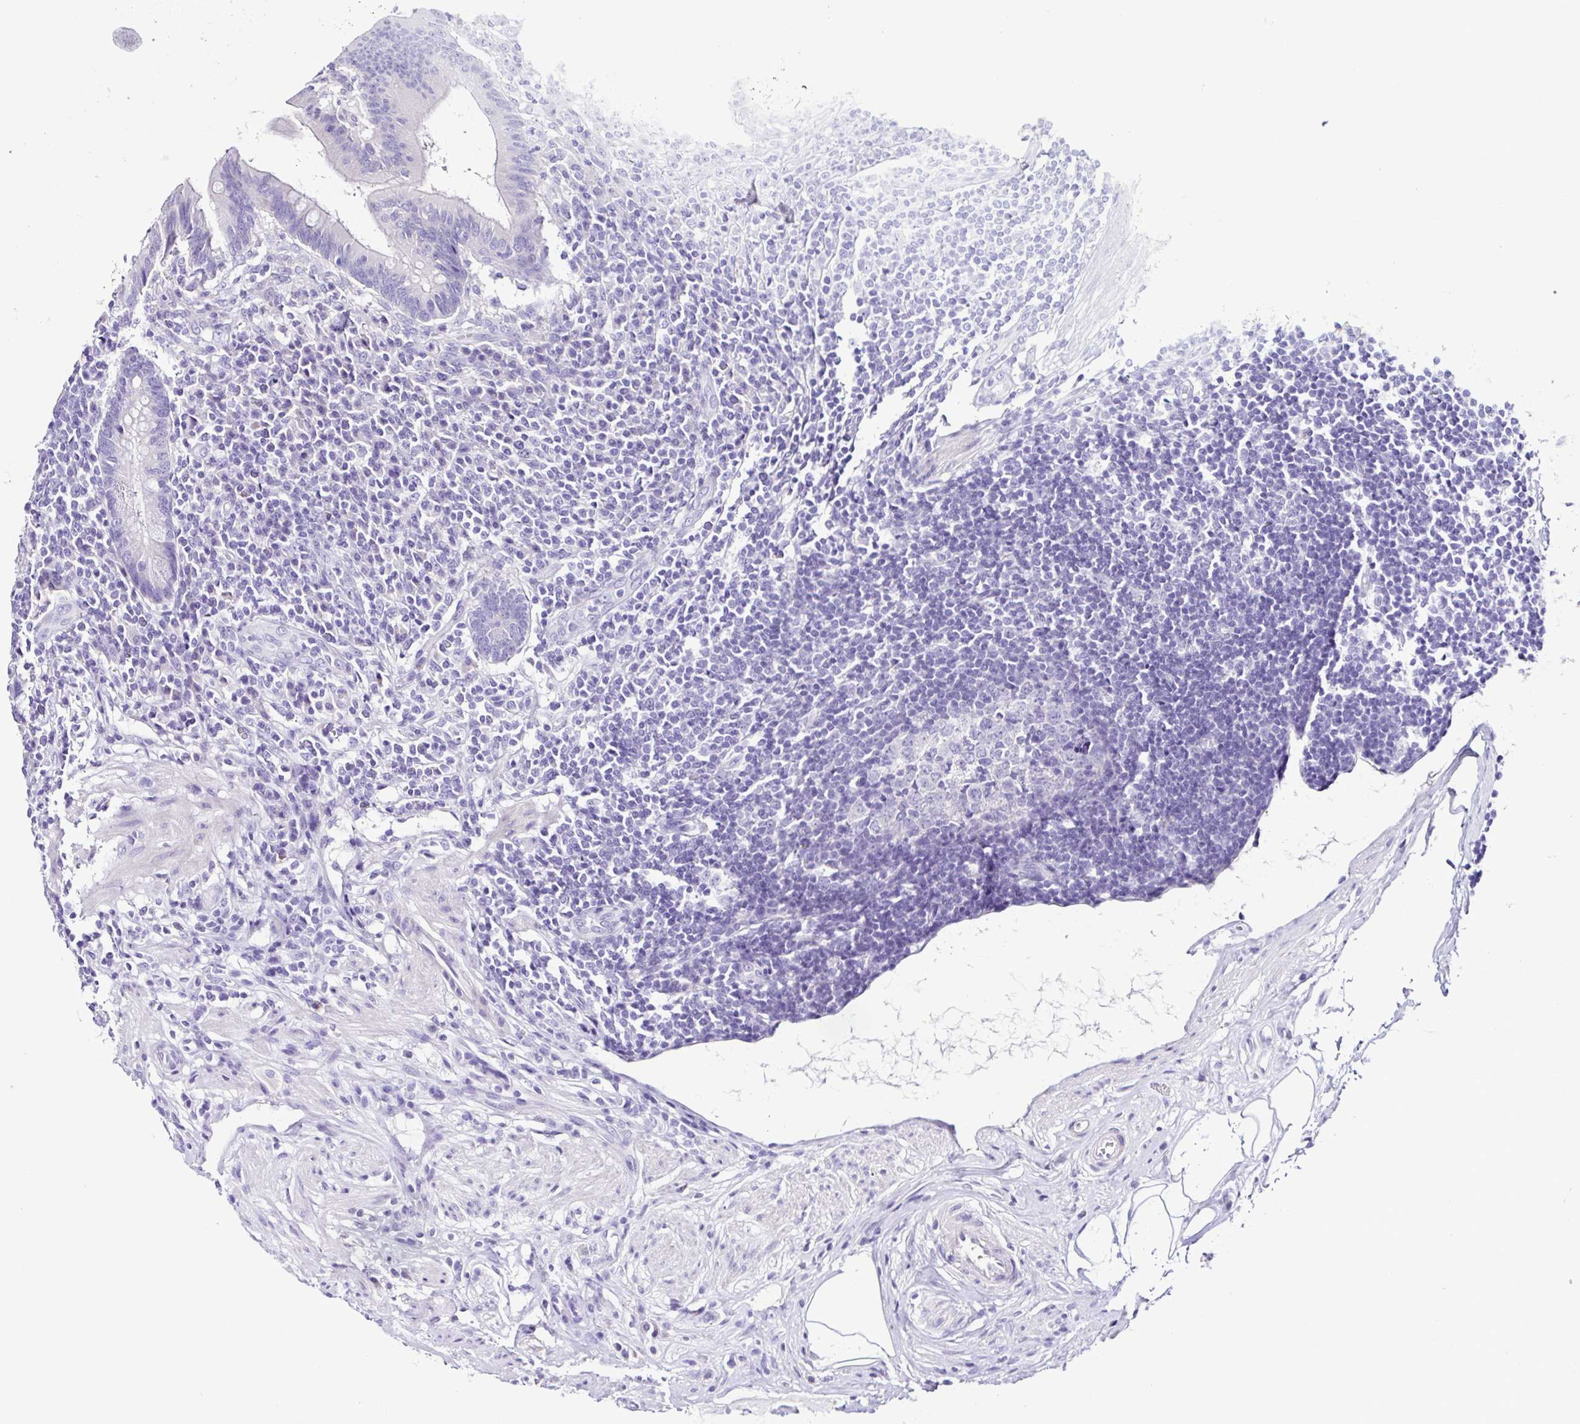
{"staining": {"intensity": "negative", "quantity": "none", "location": "none"}, "tissue": "appendix", "cell_type": "Glandular cells", "image_type": "normal", "snomed": [{"axis": "morphology", "description": "Normal tissue, NOS"}, {"axis": "topography", "description": "Appendix"}], "caption": "A high-resolution photomicrograph shows immunohistochemistry (IHC) staining of benign appendix, which displays no significant expression in glandular cells.", "gene": "SRL", "patient": {"sex": "female", "age": 56}}